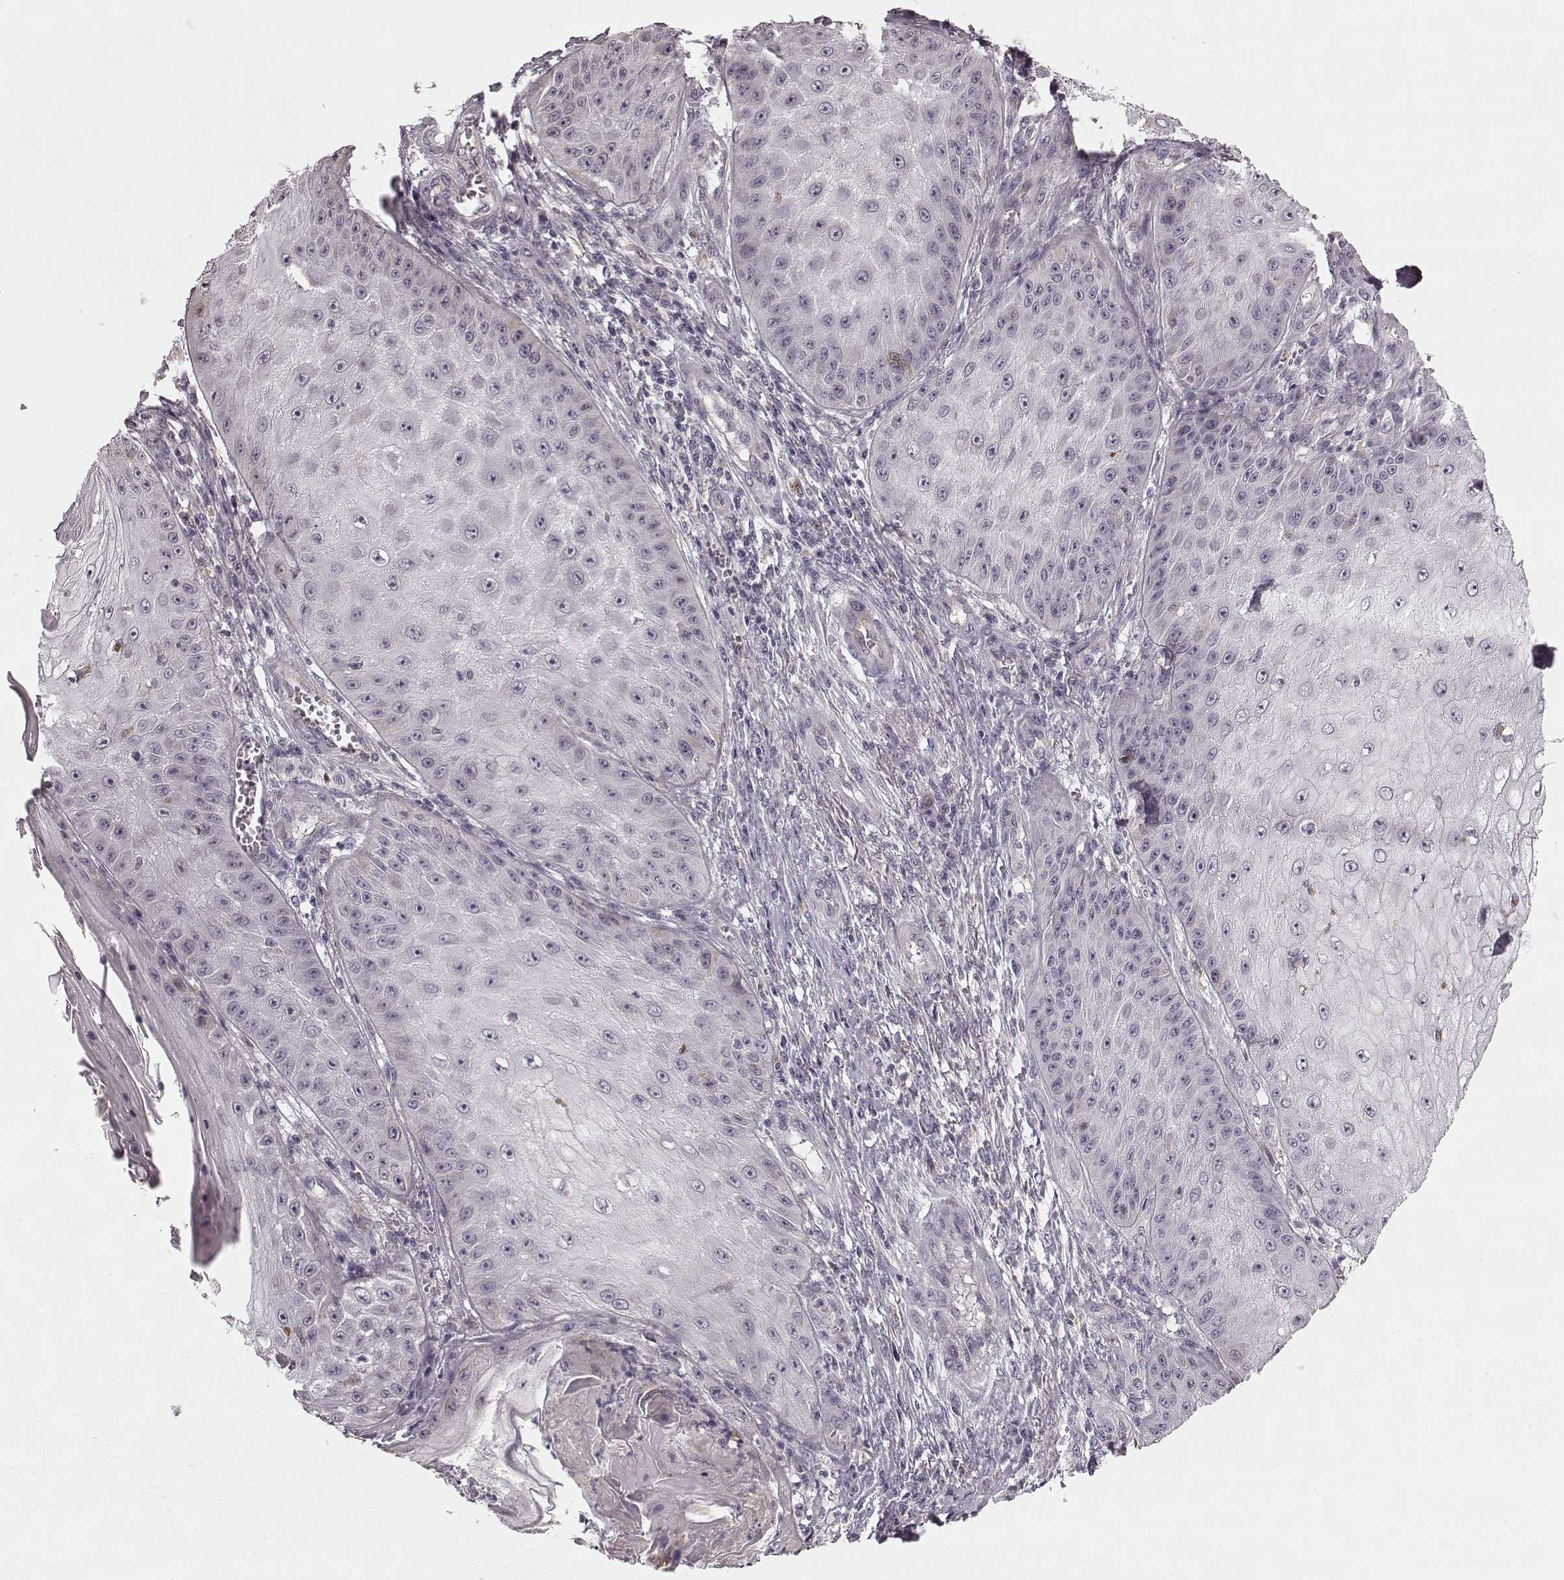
{"staining": {"intensity": "weak", "quantity": "<25%", "location": "cytoplasmic/membranous"}, "tissue": "skin cancer", "cell_type": "Tumor cells", "image_type": "cancer", "snomed": [{"axis": "morphology", "description": "Squamous cell carcinoma, NOS"}, {"axis": "topography", "description": "Skin"}], "caption": "The photomicrograph demonstrates no significant positivity in tumor cells of skin cancer (squamous cell carcinoma).", "gene": "HMMR", "patient": {"sex": "male", "age": 70}}